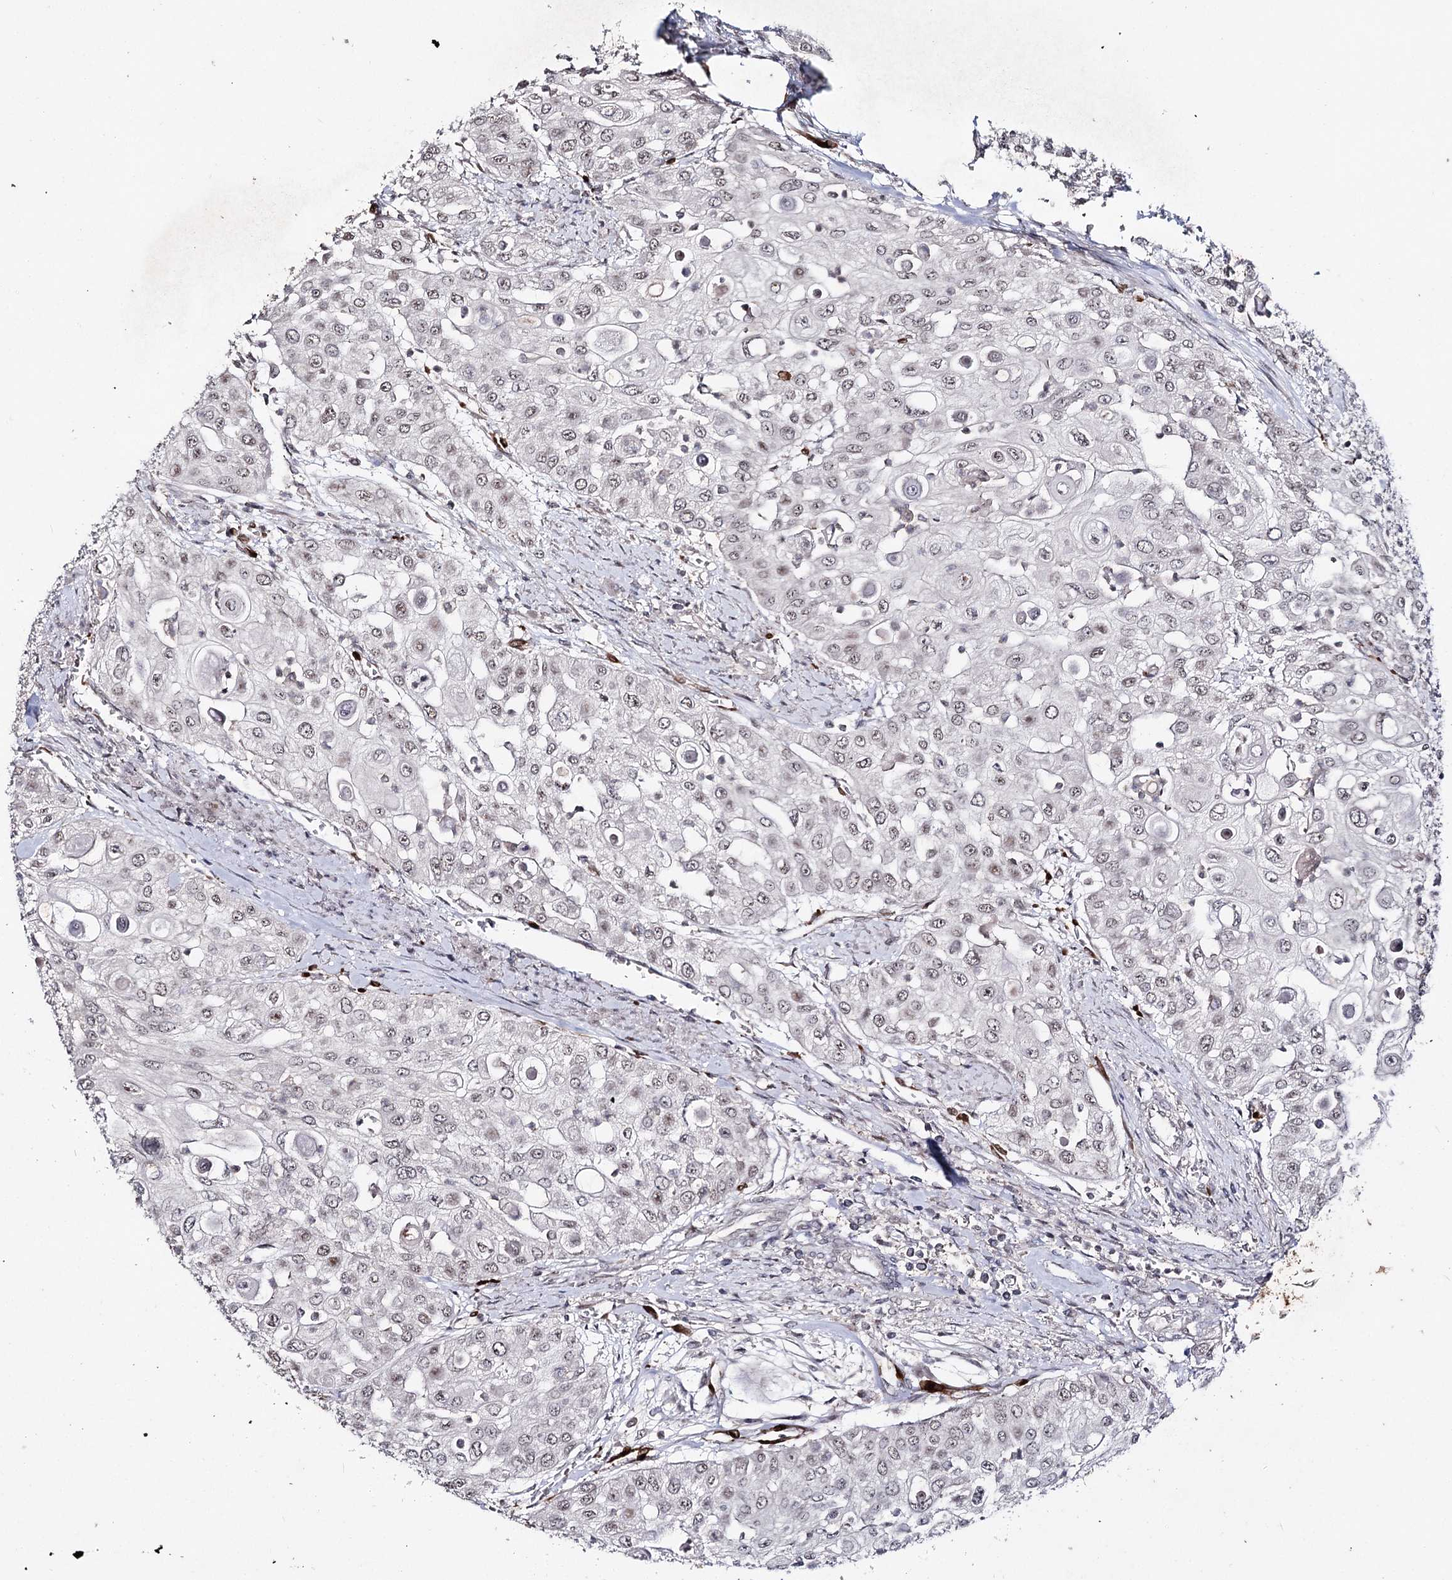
{"staining": {"intensity": "weak", "quantity": "<25%", "location": "nuclear"}, "tissue": "urothelial cancer", "cell_type": "Tumor cells", "image_type": "cancer", "snomed": [{"axis": "morphology", "description": "Urothelial carcinoma, High grade"}, {"axis": "topography", "description": "Urinary bladder"}], "caption": "IHC of human urothelial cancer demonstrates no expression in tumor cells. Brightfield microscopy of IHC stained with DAB (brown) and hematoxylin (blue), captured at high magnification.", "gene": "HSD11B2", "patient": {"sex": "female", "age": 79}}